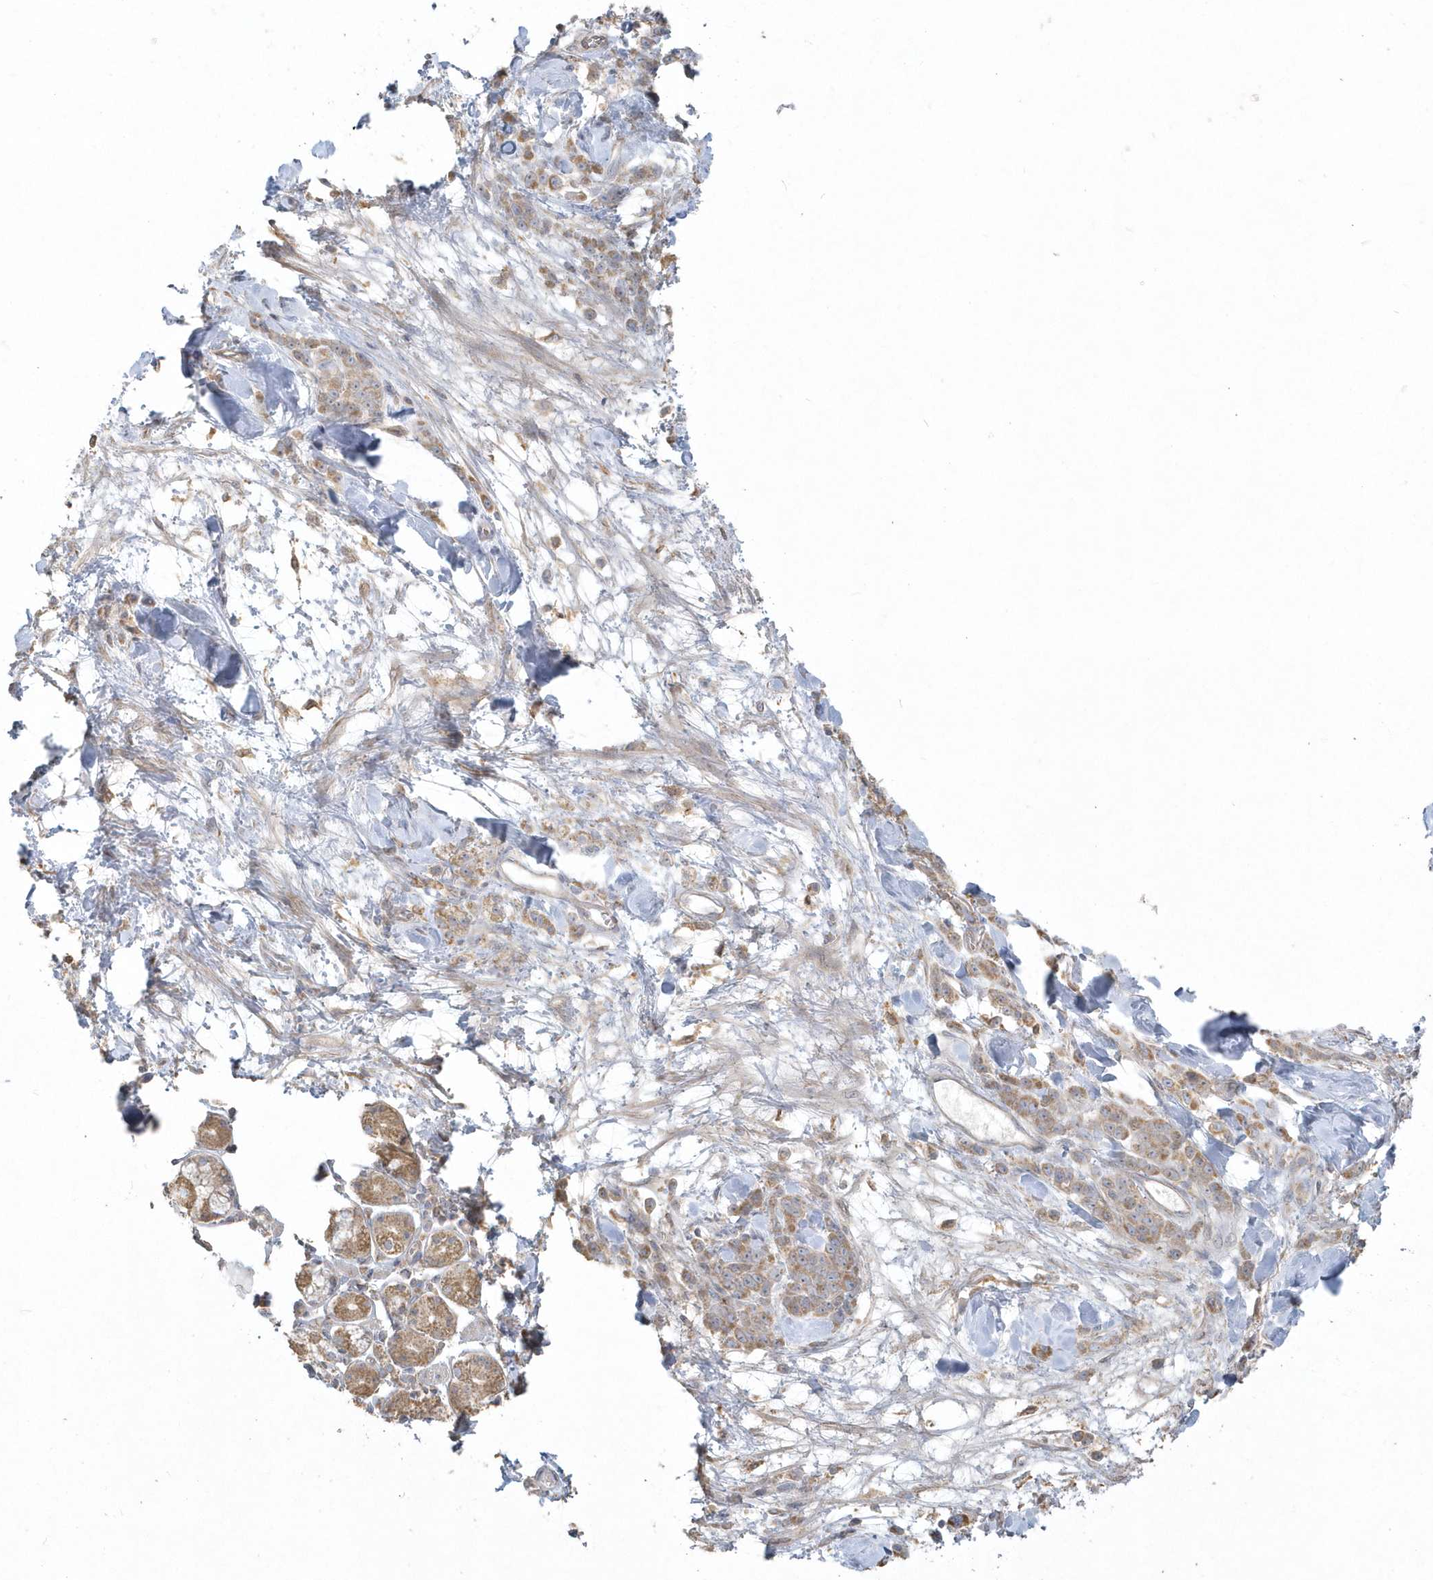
{"staining": {"intensity": "moderate", "quantity": ">75%", "location": "cytoplasmic/membranous"}, "tissue": "stomach cancer", "cell_type": "Tumor cells", "image_type": "cancer", "snomed": [{"axis": "morphology", "description": "Normal tissue, NOS"}, {"axis": "morphology", "description": "Adenocarcinoma, NOS"}, {"axis": "topography", "description": "Stomach"}], "caption": "Brown immunohistochemical staining in human adenocarcinoma (stomach) displays moderate cytoplasmic/membranous staining in about >75% of tumor cells.", "gene": "BLTP3A", "patient": {"sex": "male", "age": 82}}